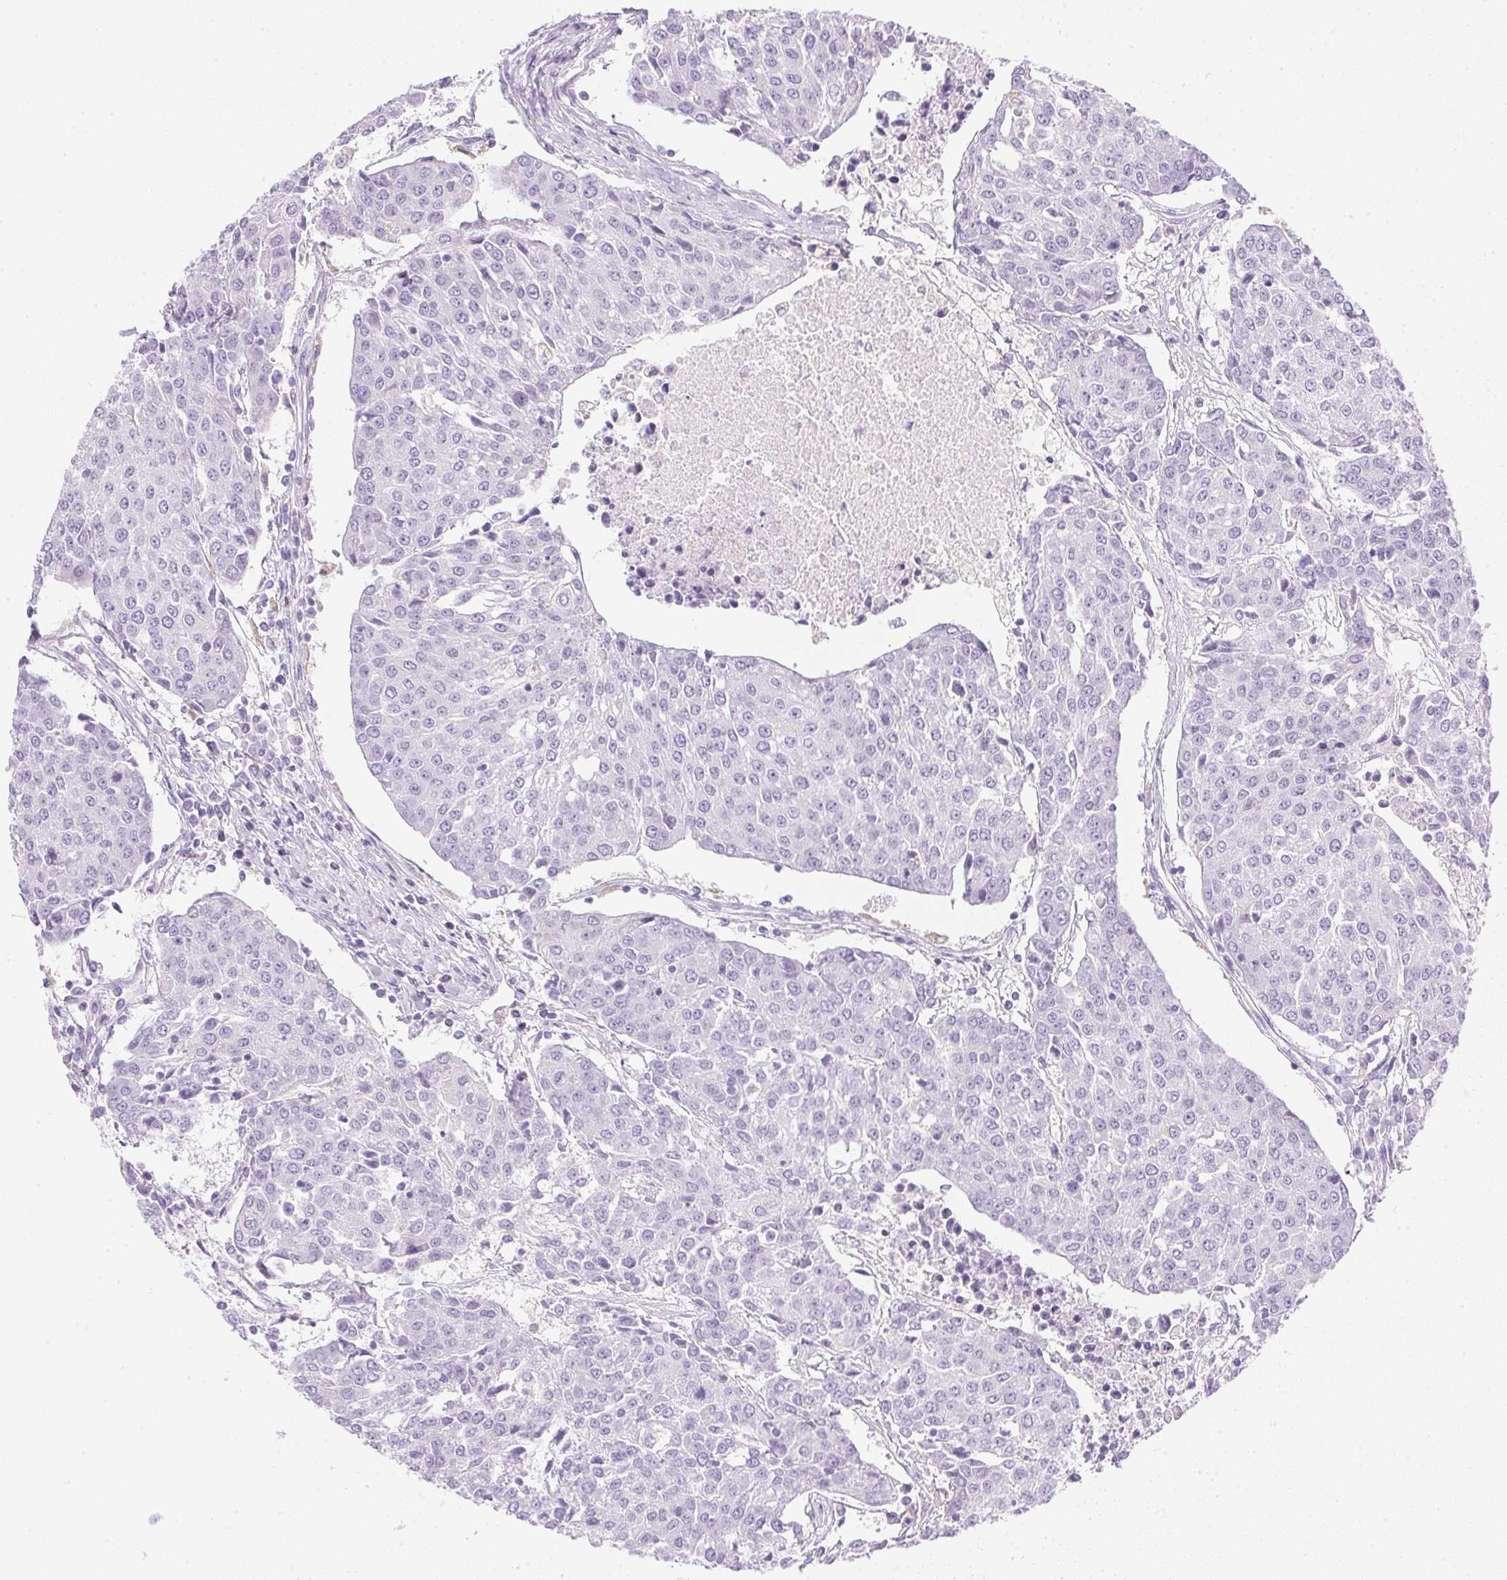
{"staining": {"intensity": "negative", "quantity": "none", "location": "none"}, "tissue": "urothelial cancer", "cell_type": "Tumor cells", "image_type": "cancer", "snomed": [{"axis": "morphology", "description": "Urothelial carcinoma, High grade"}, {"axis": "topography", "description": "Urinary bladder"}], "caption": "A micrograph of human urothelial carcinoma (high-grade) is negative for staining in tumor cells. (Stains: DAB immunohistochemistry (IHC) with hematoxylin counter stain, Microscopy: brightfield microscopy at high magnification).", "gene": "ATP6V1G3", "patient": {"sex": "female", "age": 85}}